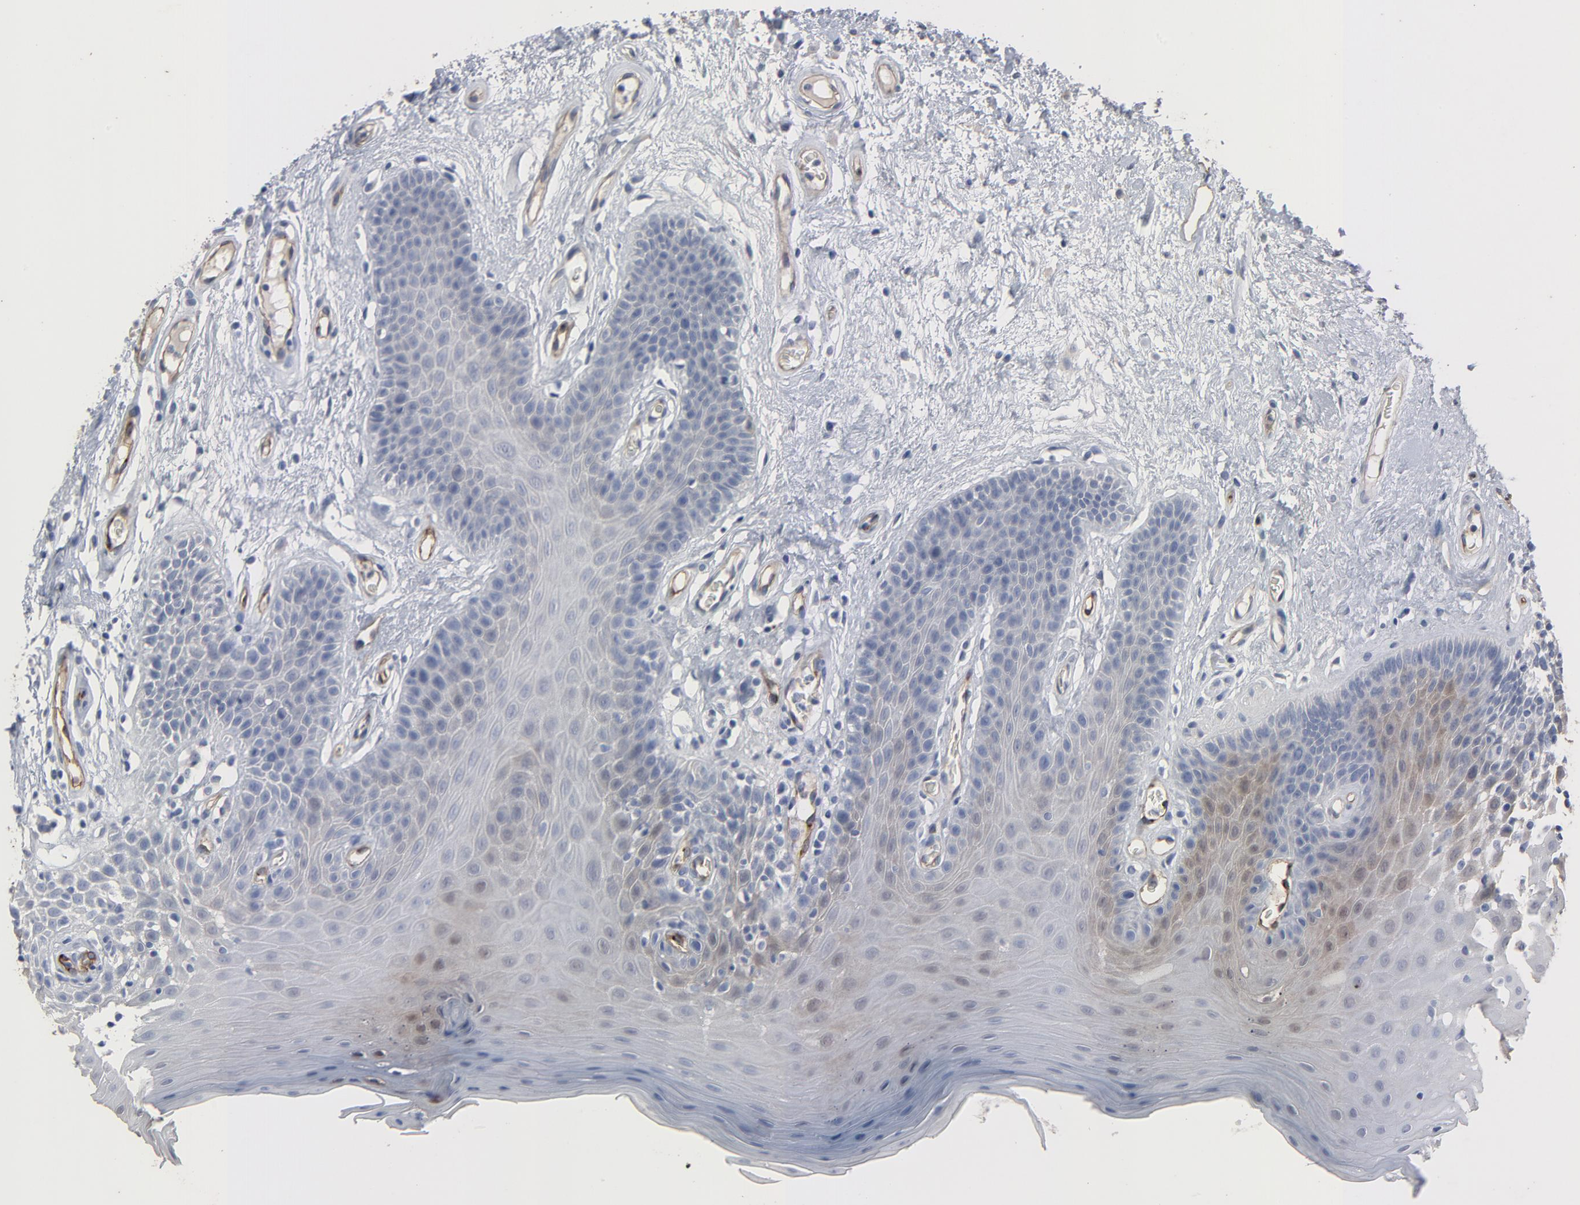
{"staining": {"intensity": "weak", "quantity": "<25%", "location": "cytoplasmic/membranous,nuclear"}, "tissue": "oral mucosa", "cell_type": "Squamous epithelial cells", "image_type": "normal", "snomed": [{"axis": "morphology", "description": "Normal tissue, NOS"}, {"axis": "morphology", "description": "Squamous cell carcinoma, NOS"}, {"axis": "topography", "description": "Skeletal muscle"}, {"axis": "topography", "description": "Oral tissue"}, {"axis": "topography", "description": "Head-Neck"}], "caption": "High power microscopy micrograph of an IHC micrograph of unremarkable oral mucosa, revealing no significant expression in squamous epithelial cells. (Brightfield microscopy of DAB (3,3'-diaminobenzidine) immunohistochemistry (IHC) at high magnification).", "gene": "KDR", "patient": {"sex": "male", "age": 71}}